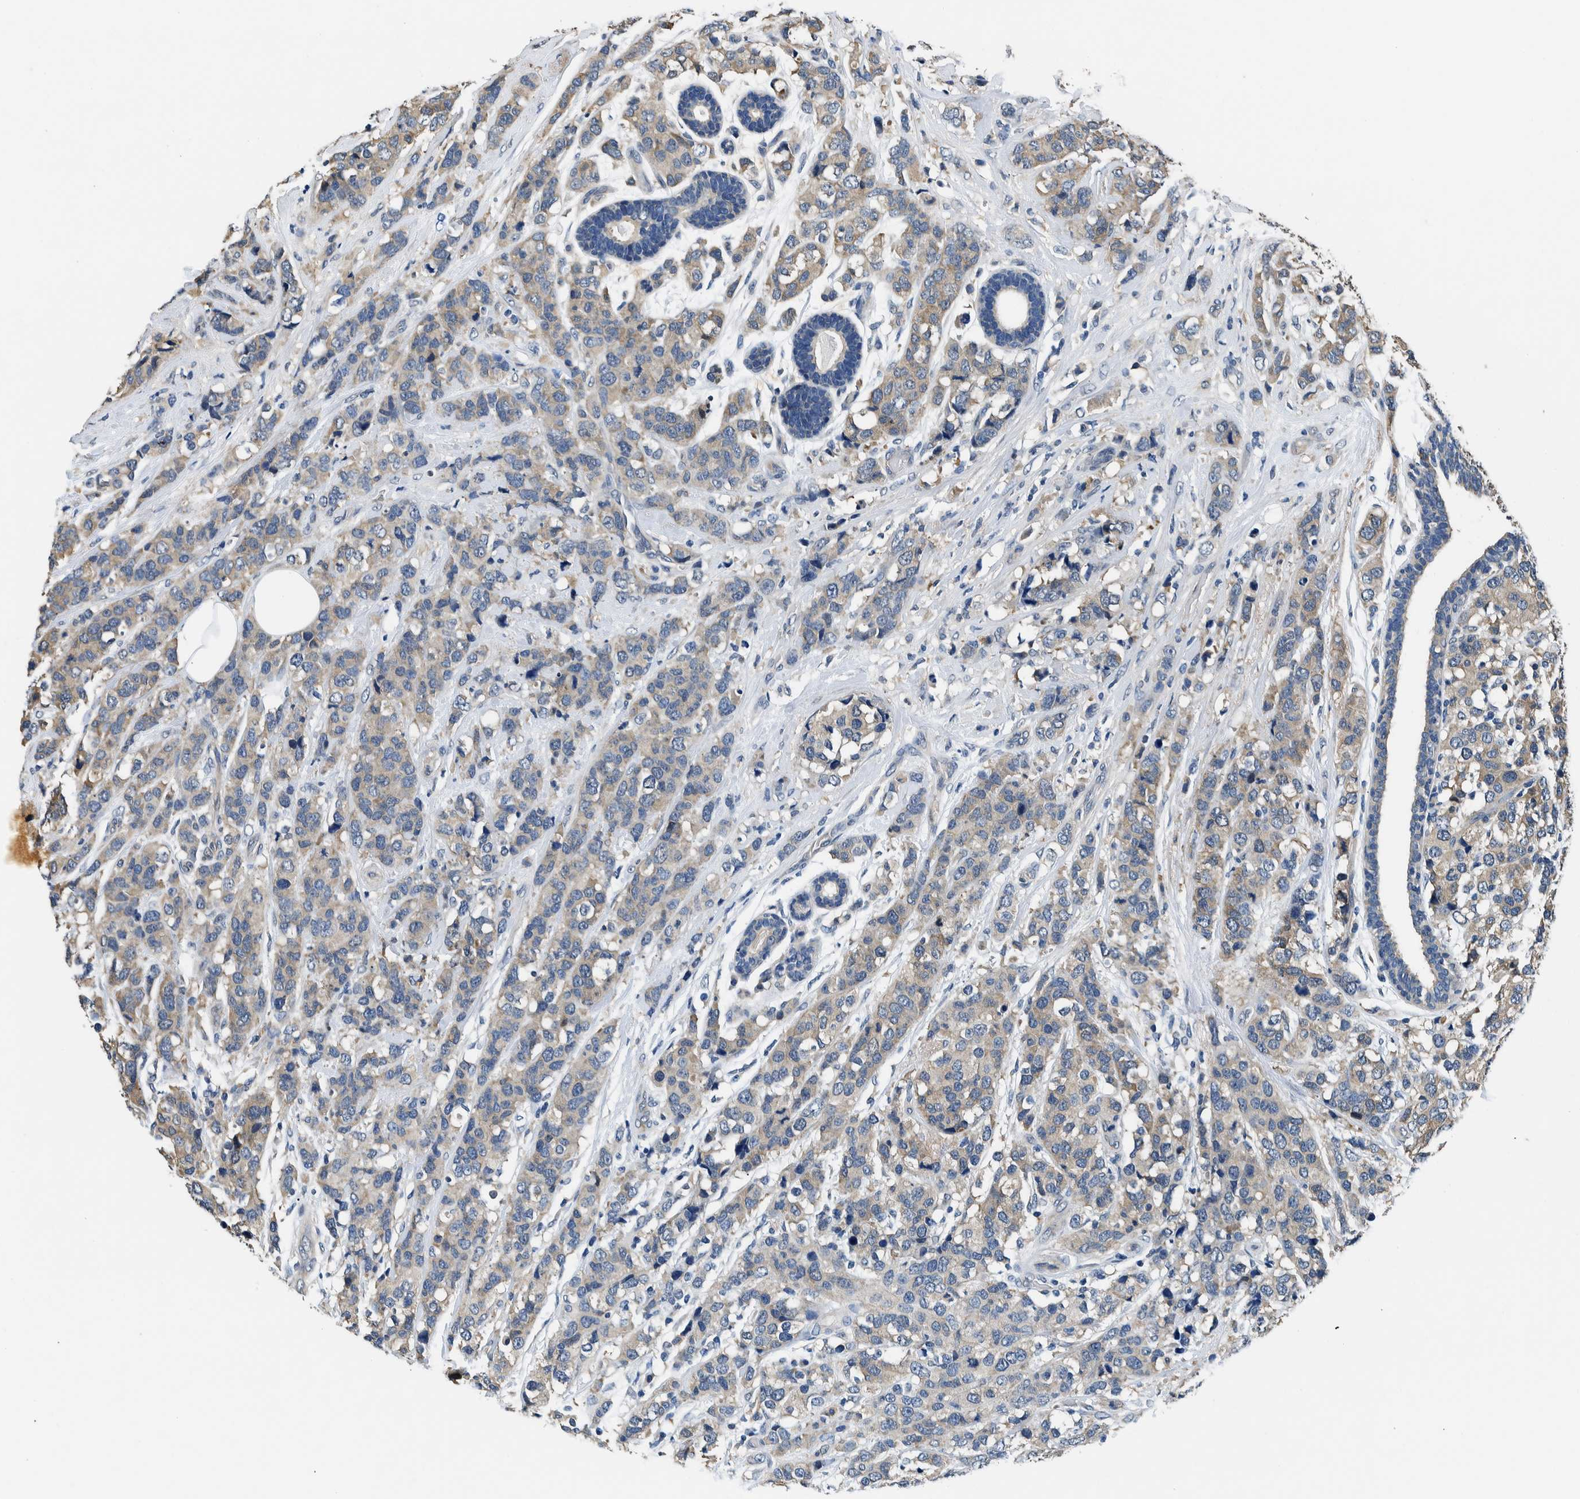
{"staining": {"intensity": "weak", "quantity": ">75%", "location": "cytoplasmic/membranous"}, "tissue": "breast cancer", "cell_type": "Tumor cells", "image_type": "cancer", "snomed": [{"axis": "morphology", "description": "Lobular carcinoma"}, {"axis": "topography", "description": "Breast"}], "caption": "Weak cytoplasmic/membranous protein expression is present in about >75% of tumor cells in breast cancer. (brown staining indicates protein expression, while blue staining denotes nuclei).", "gene": "NIBAN2", "patient": {"sex": "female", "age": 59}}